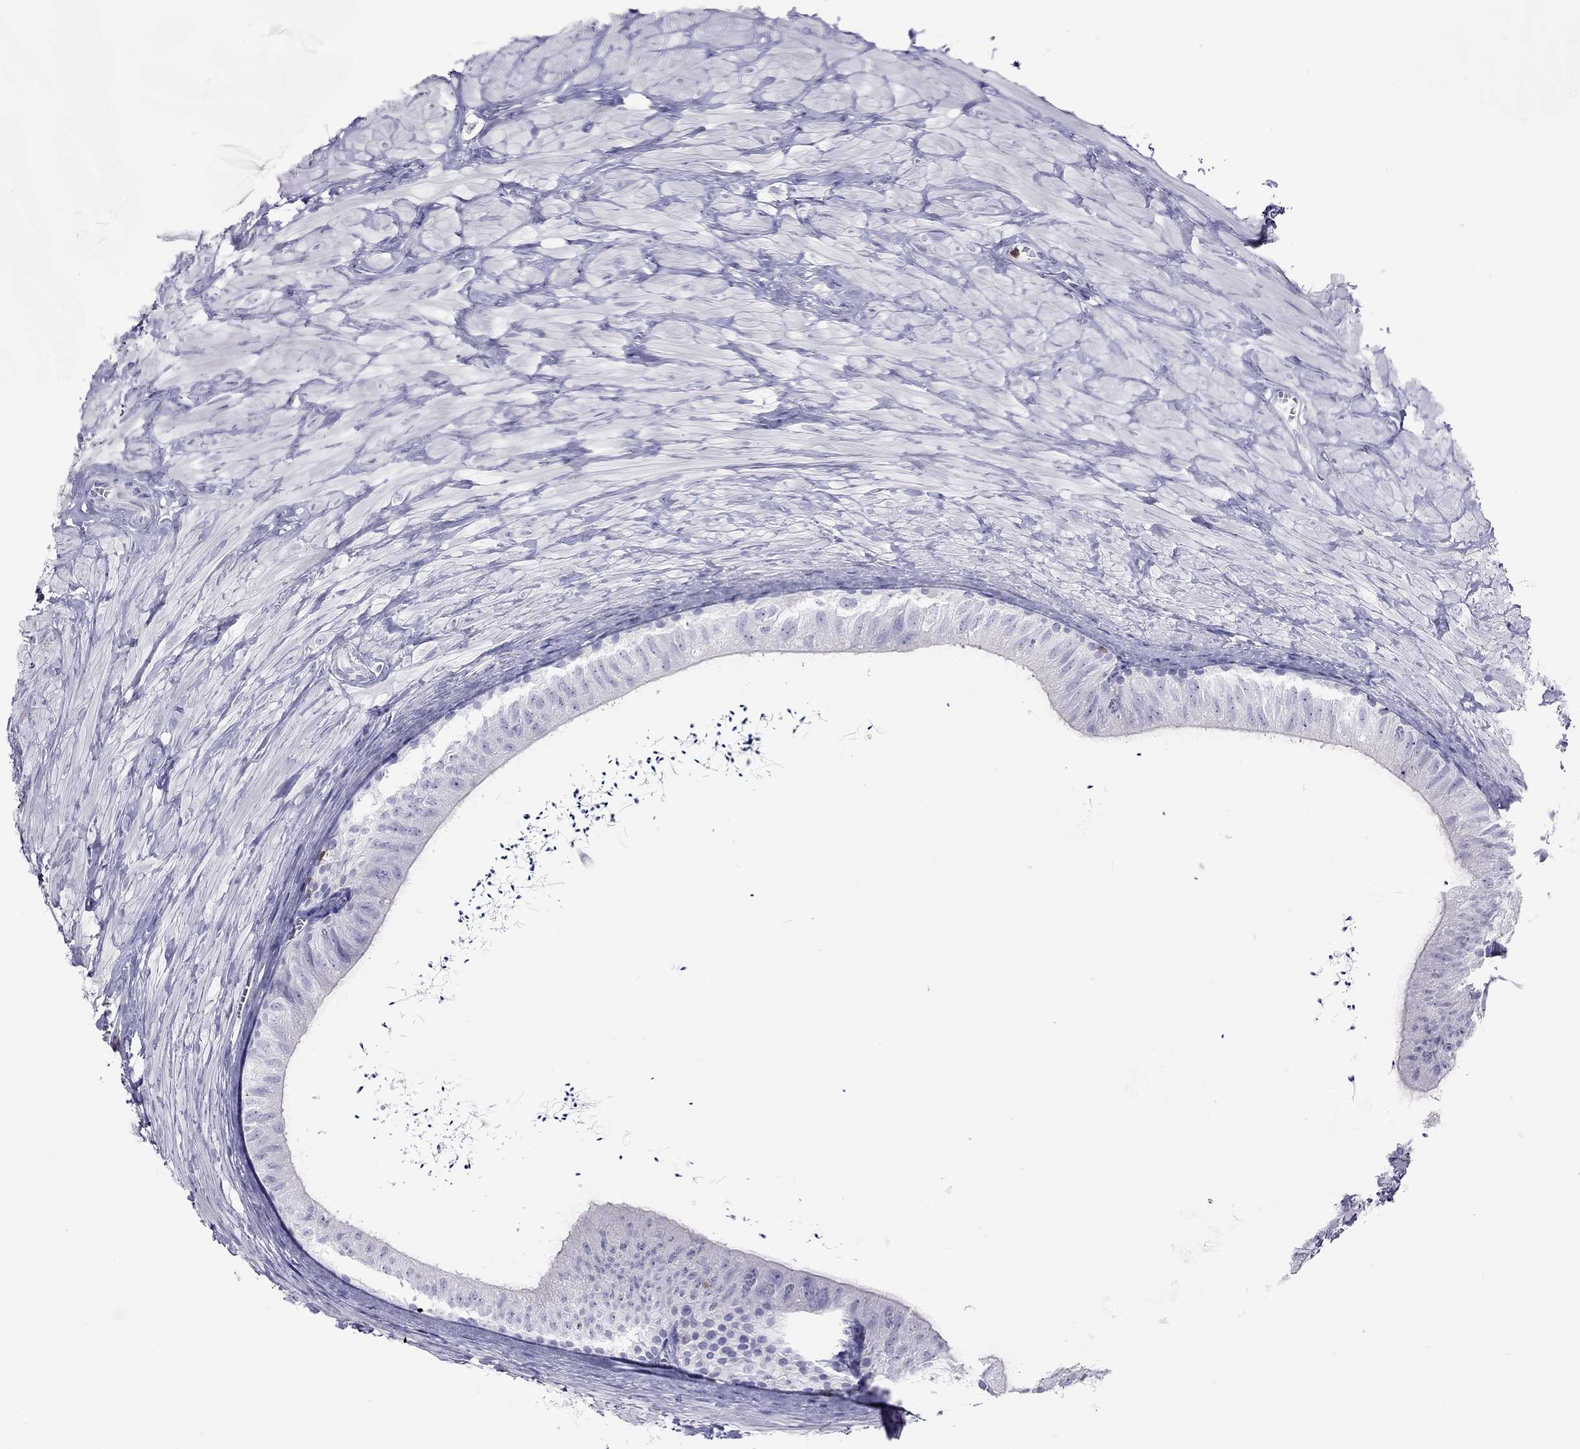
{"staining": {"intensity": "negative", "quantity": "none", "location": "none"}, "tissue": "epididymis", "cell_type": "Glandular cells", "image_type": "normal", "snomed": [{"axis": "morphology", "description": "Normal tissue, NOS"}, {"axis": "topography", "description": "Epididymis"}], "caption": "Protein analysis of normal epididymis reveals no significant staining in glandular cells.", "gene": "SH2D2A", "patient": {"sex": "male", "age": 32}}